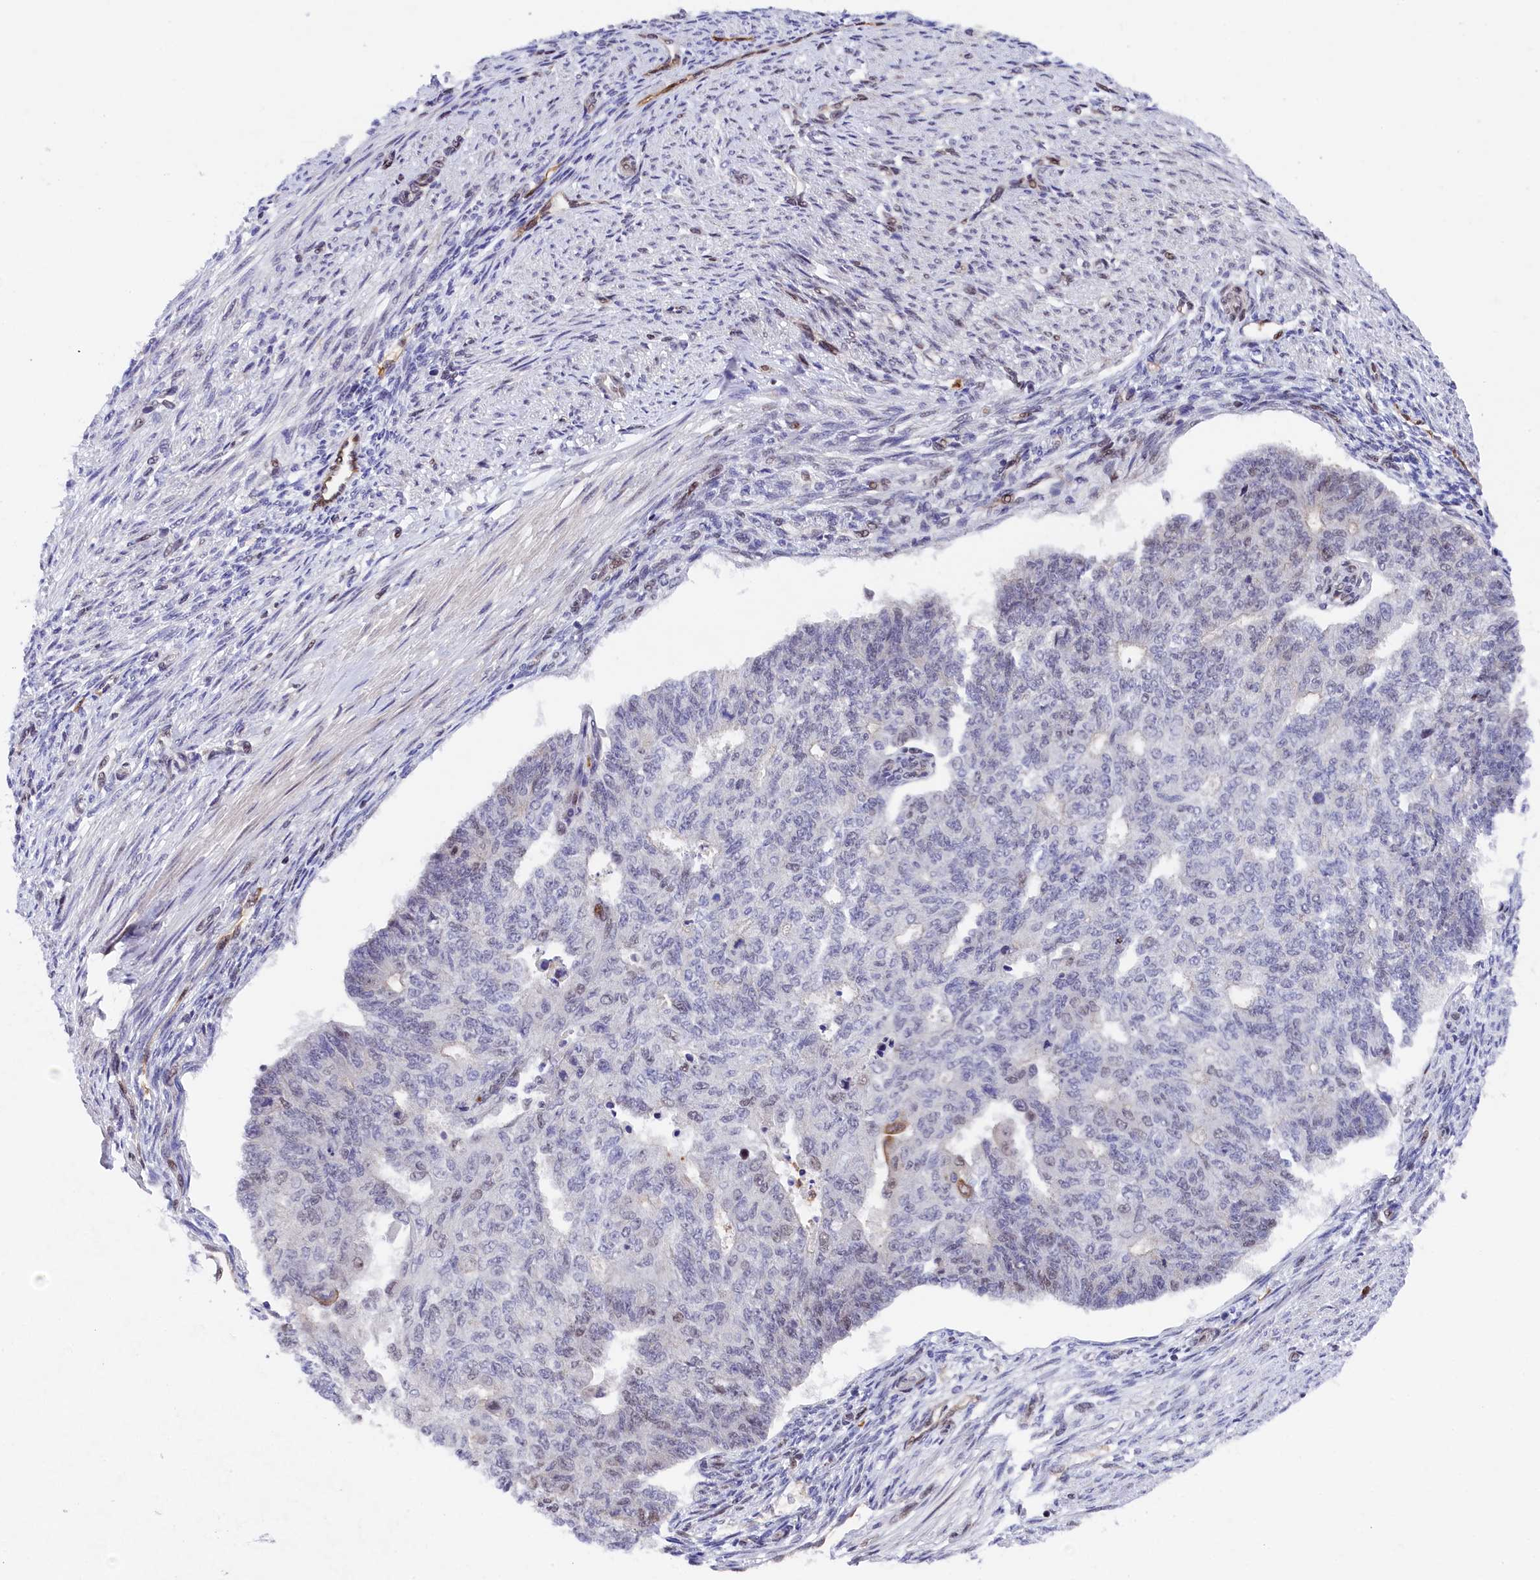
{"staining": {"intensity": "moderate", "quantity": "<25%", "location": "nuclear"}, "tissue": "endometrial cancer", "cell_type": "Tumor cells", "image_type": "cancer", "snomed": [{"axis": "morphology", "description": "Adenocarcinoma, NOS"}, {"axis": "topography", "description": "Endometrium"}], "caption": "The photomicrograph displays a brown stain indicating the presence of a protein in the nuclear of tumor cells in endometrial adenocarcinoma.", "gene": "ADIG", "patient": {"sex": "female", "age": 32}}